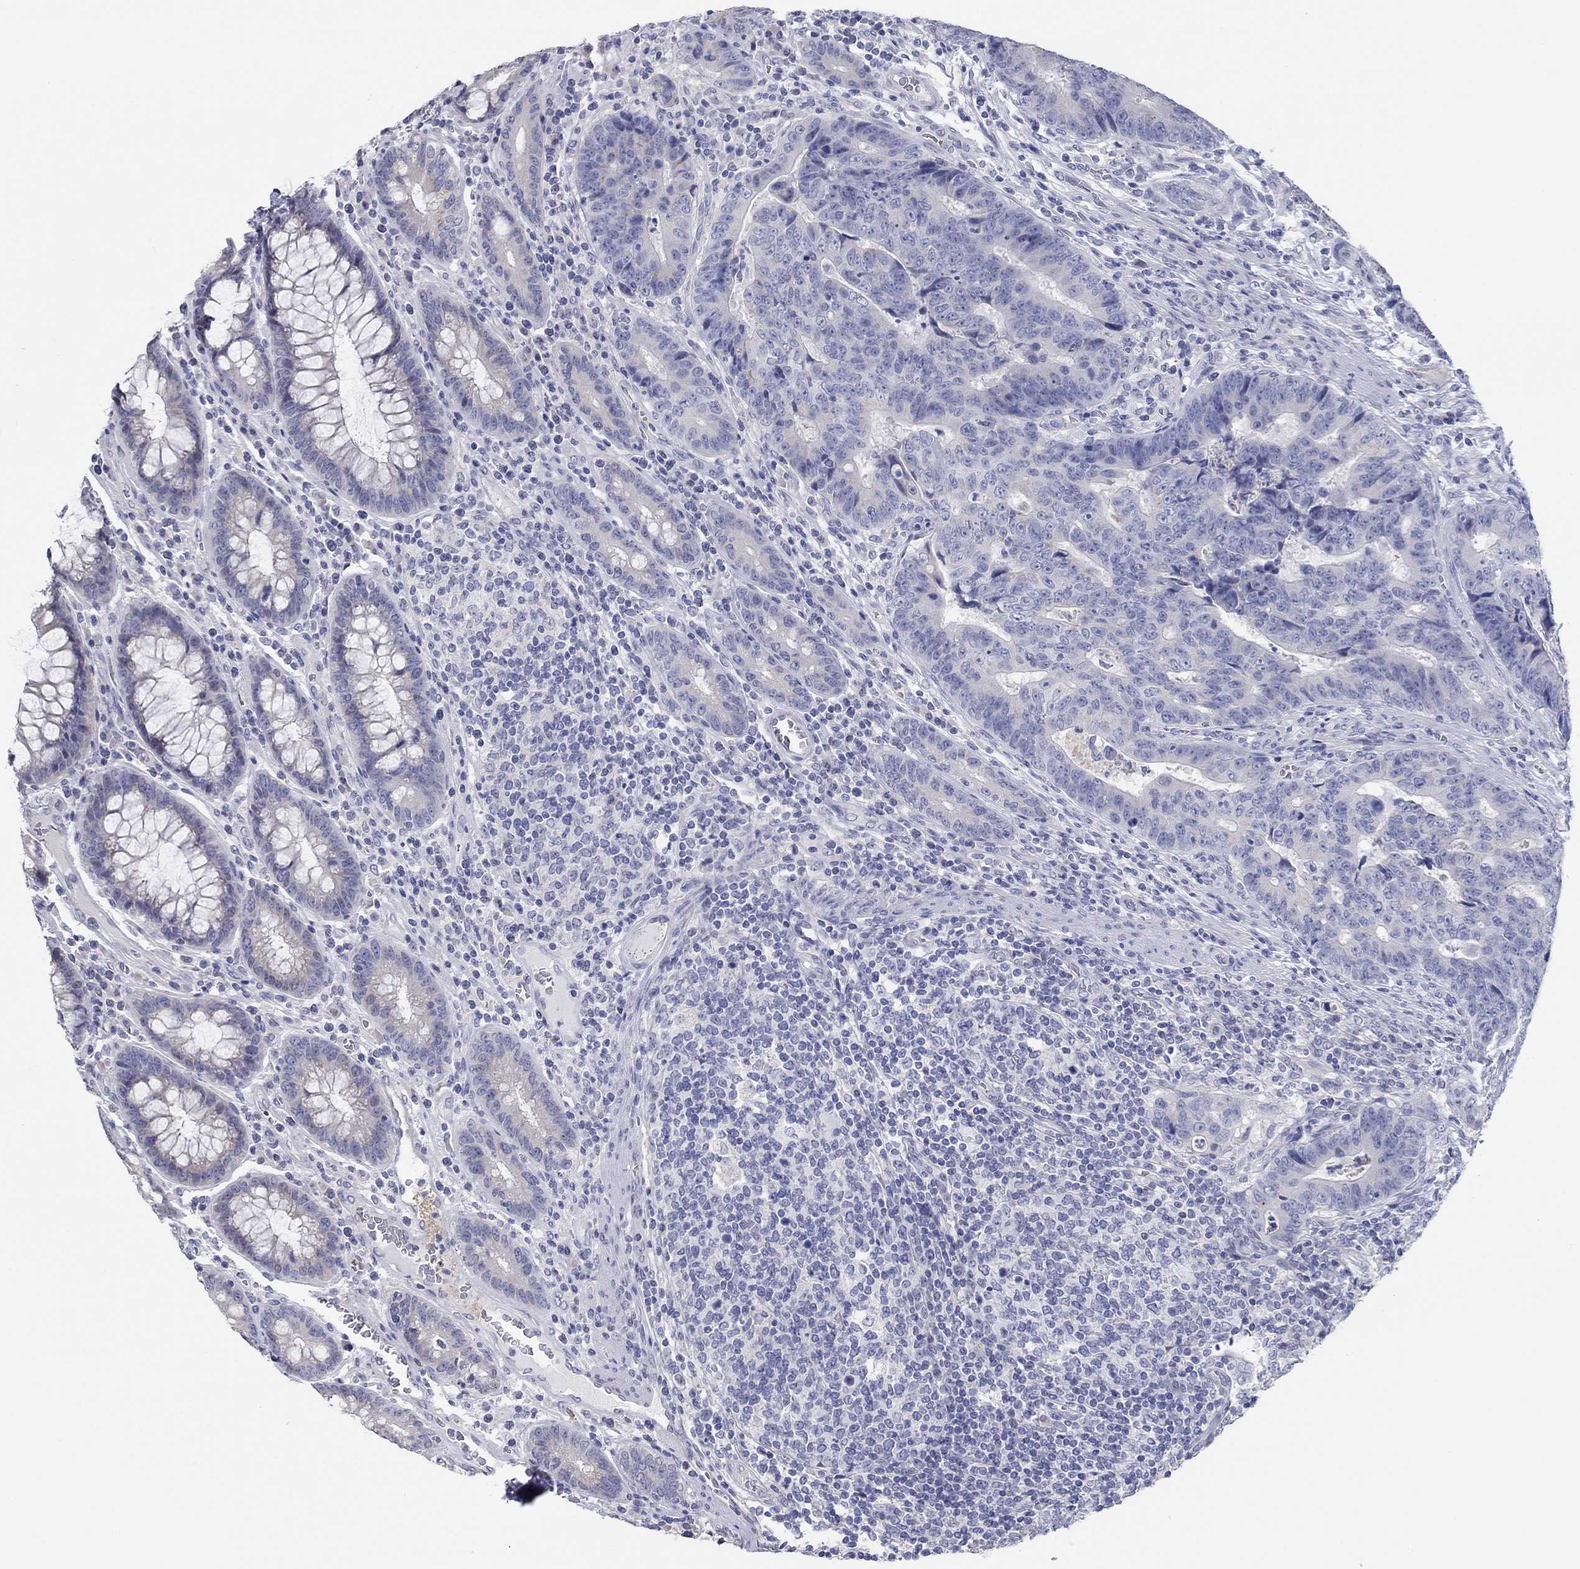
{"staining": {"intensity": "negative", "quantity": "none", "location": "none"}, "tissue": "colorectal cancer", "cell_type": "Tumor cells", "image_type": "cancer", "snomed": [{"axis": "morphology", "description": "Adenocarcinoma, NOS"}, {"axis": "topography", "description": "Colon"}], "caption": "High magnification brightfield microscopy of colorectal adenocarcinoma stained with DAB (3,3'-diaminobenzidine) (brown) and counterstained with hematoxylin (blue): tumor cells show no significant expression.", "gene": "LRRC4C", "patient": {"sex": "female", "age": 48}}